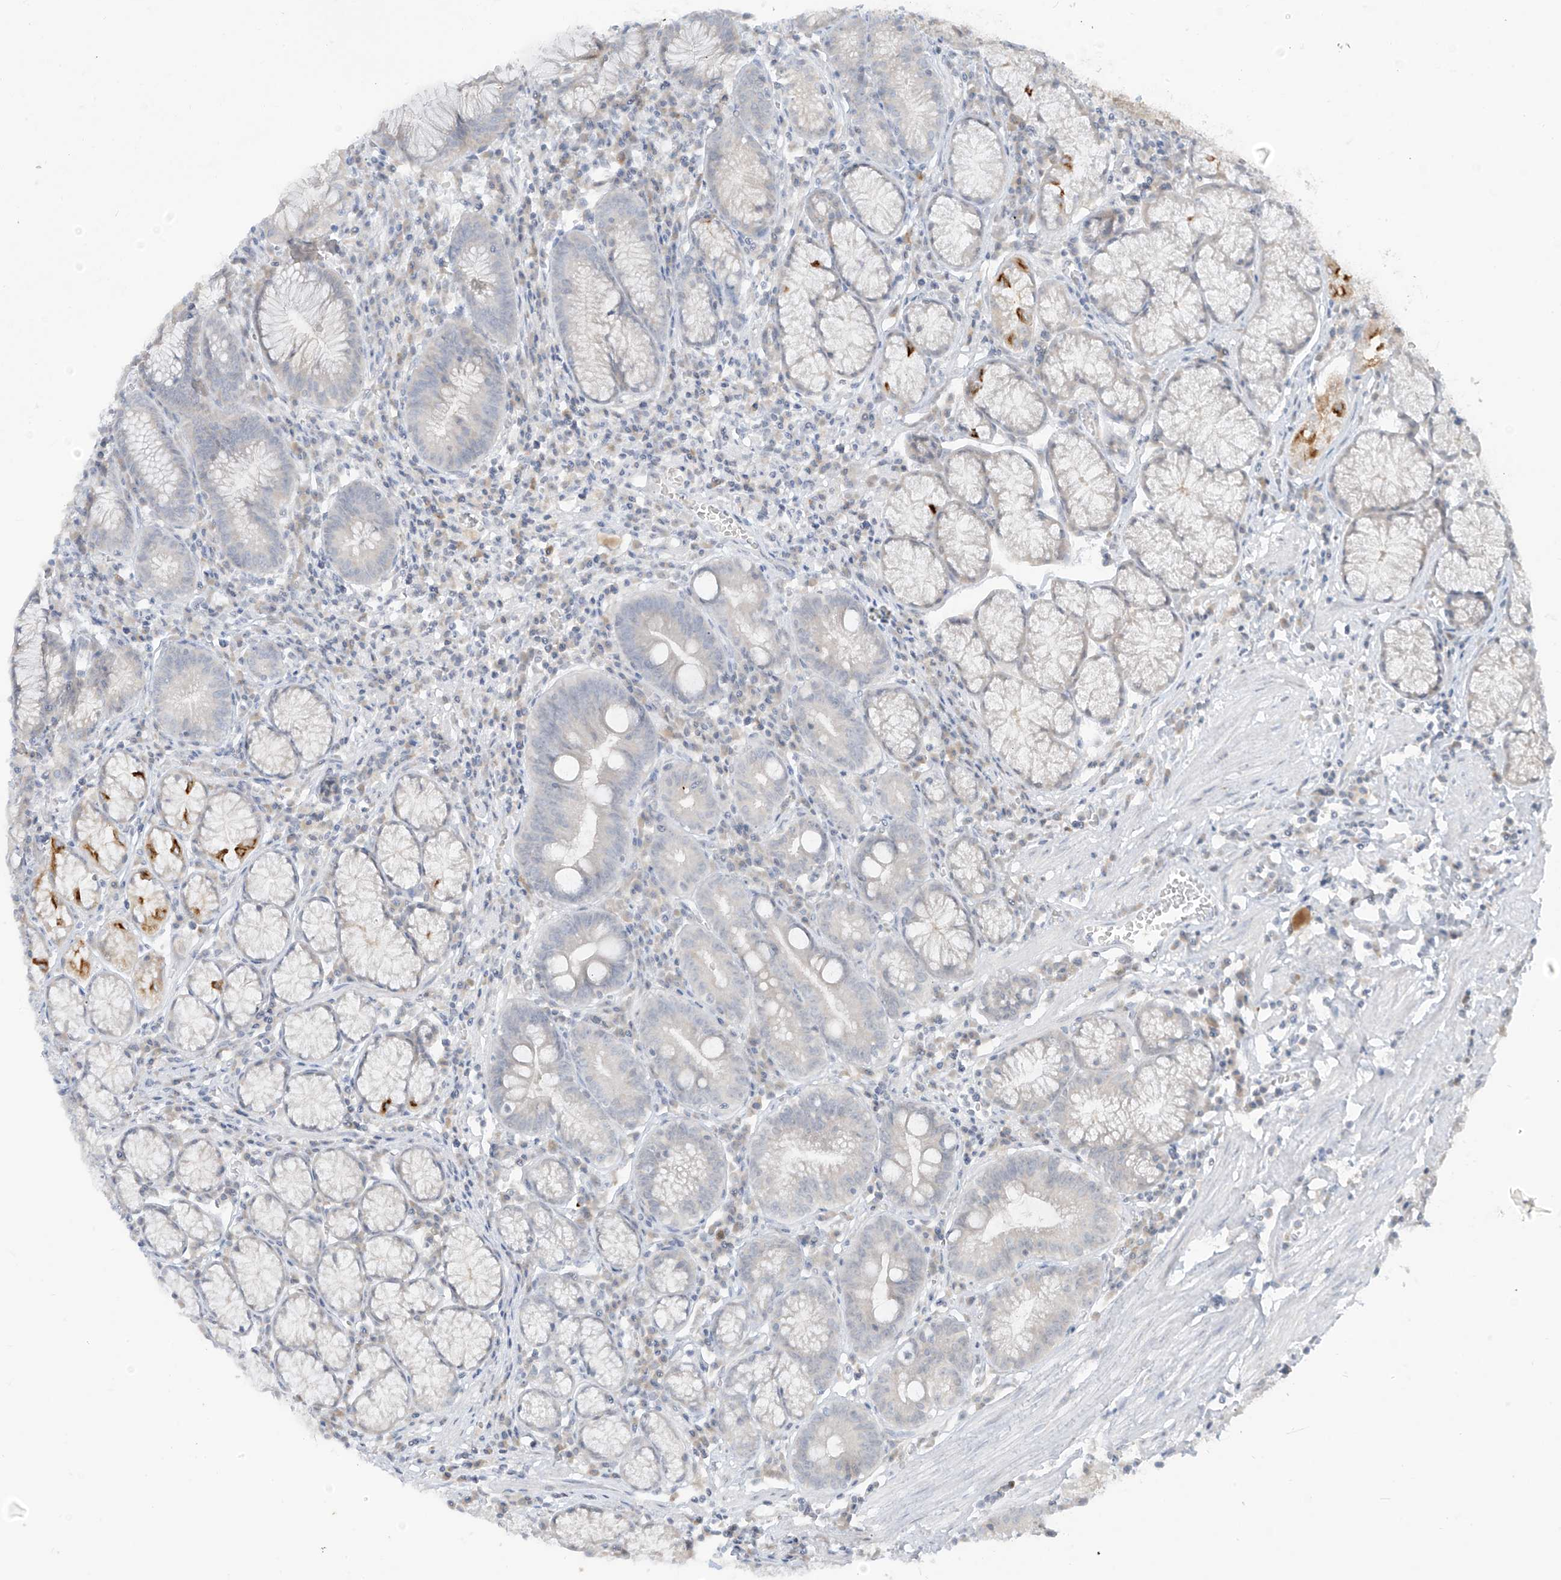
{"staining": {"intensity": "moderate", "quantity": "<25%", "location": "cytoplasmic/membranous"}, "tissue": "stomach", "cell_type": "Glandular cells", "image_type": "normal", "snomed": [{"axis": "morphology", "description": "Normal tissue, NOS"}, {"axis": "topography", "description": "Stomach"}], "caption": "Immunohistochemical staining of normal human stomach shows moderate cytoplasmic/membranous protein expression in approximately <25% of glandular cells.", "gene": "C2orf42", "patient": {"sex": "male", "age": 55}}